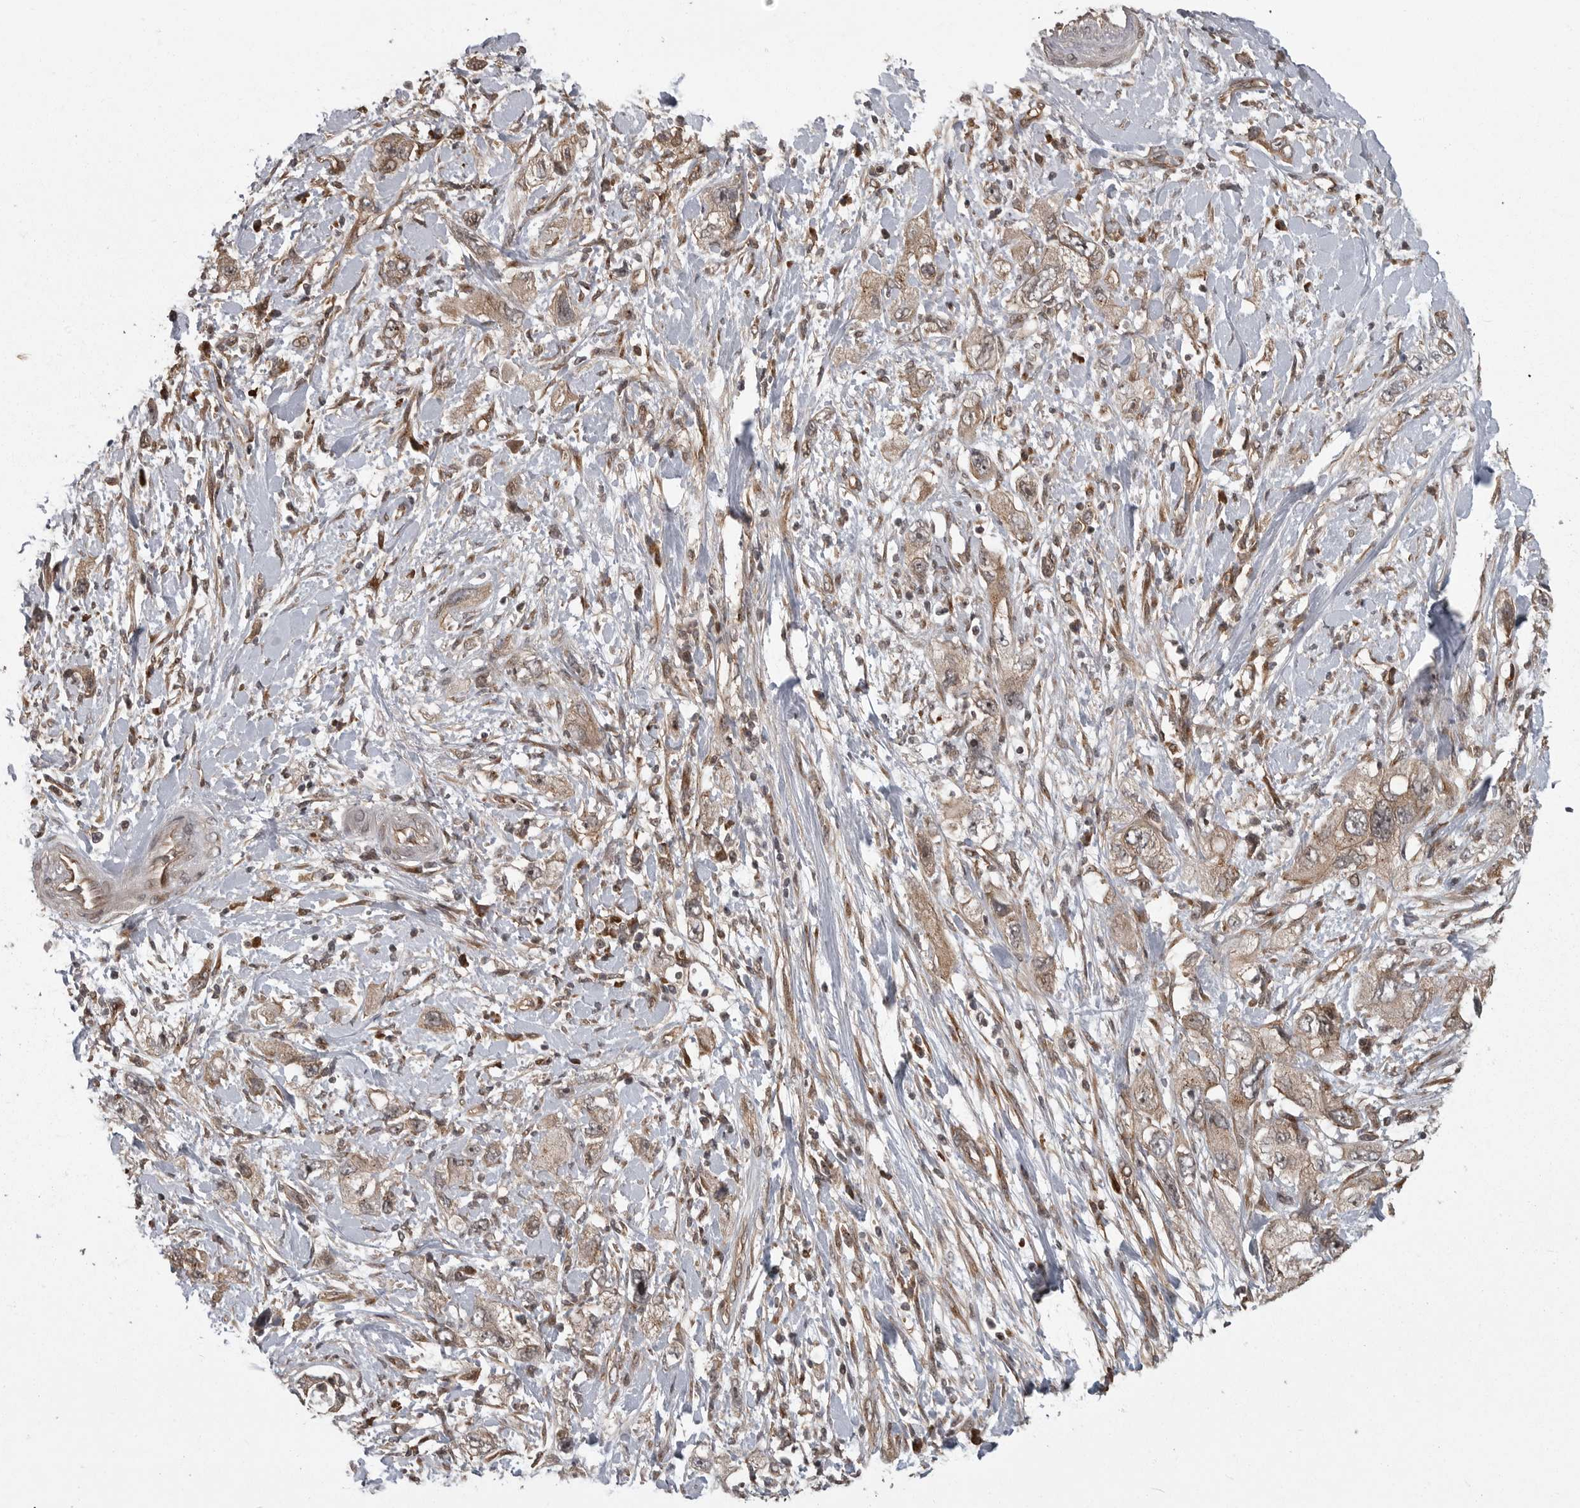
{"staining": {"intensity": "weak", "quantity": ">75%", "location": "cytoplasmic/membranous"}, "tissue": "pancreatic cancer", "cell_type": "Tumor cells", "image_type": "cancer", "snomed": [{"axis": "morphology", "description": "Adenocarcinoma, NOS"}, {"axis": "topography", "description": "Pancreas"}], "caption": "This image displays immunohistochemistry staining of human adenocarcinoma (pancreatic), with low weak cytoplasmic/membranous positivity in about >75% of tumor cells.", "gene": "DNAJC8", "patient": {"sex": "female", "age": 73}}